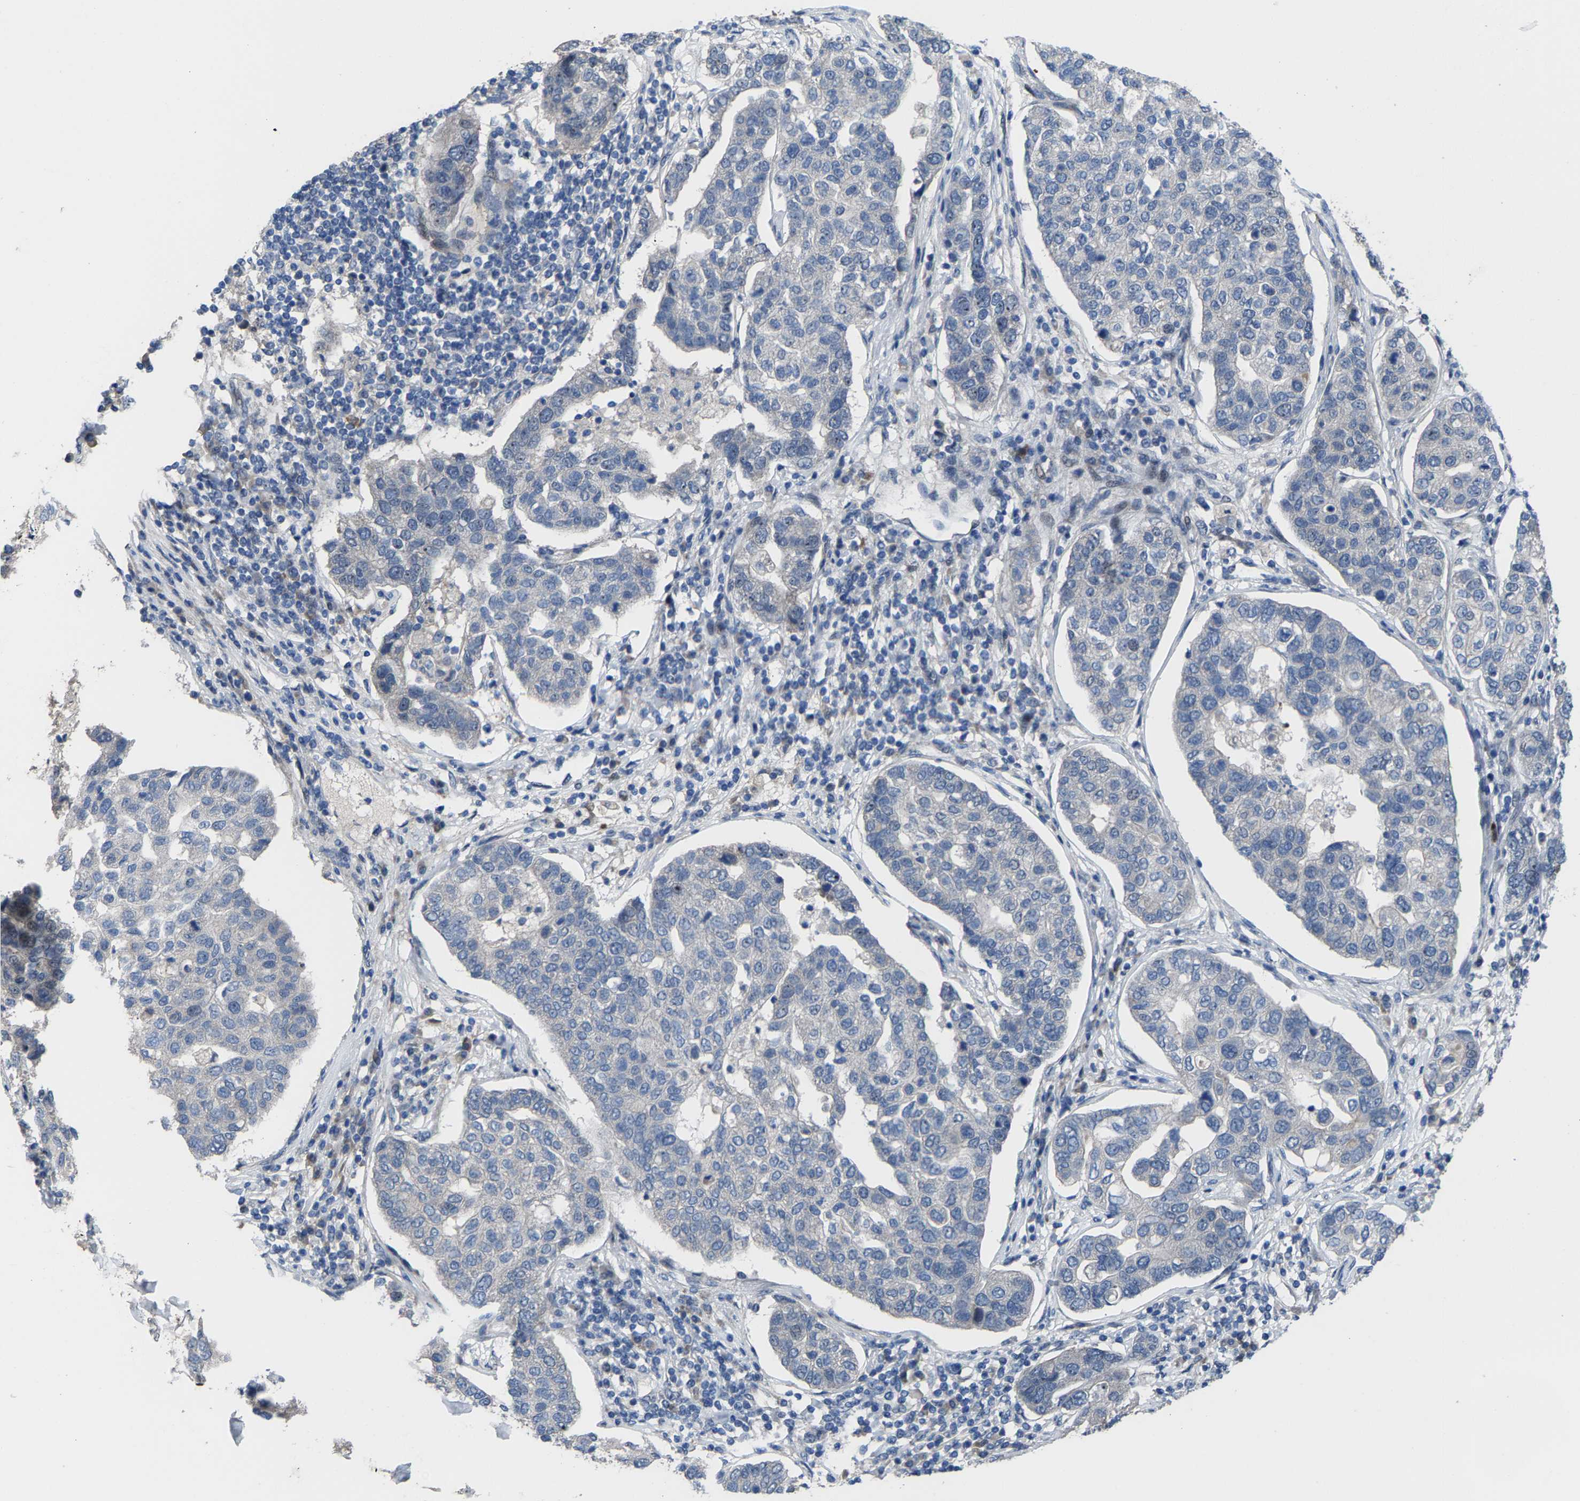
{"staining": {"intensity": "negative", "quantity": "none", "location": "none"}, "tissue": "pancreatic cancer", "cell_type": "Tumor cells", "image_type": "cancer", "snomed": [{"axis": "morphology", "description": "Adenocarcinoma, NOS"}, {"axis": "topography", "description": "Pancreas"}], "caption": "IHC micrograph of neoplastic tissue: human pancreatic cancer (adenocarcinoma) stained with DAB exhibits no significant protein positivity in tumor cells.", "gene": "HAUS6", "patient": {"sex": "female", "age": 61}}